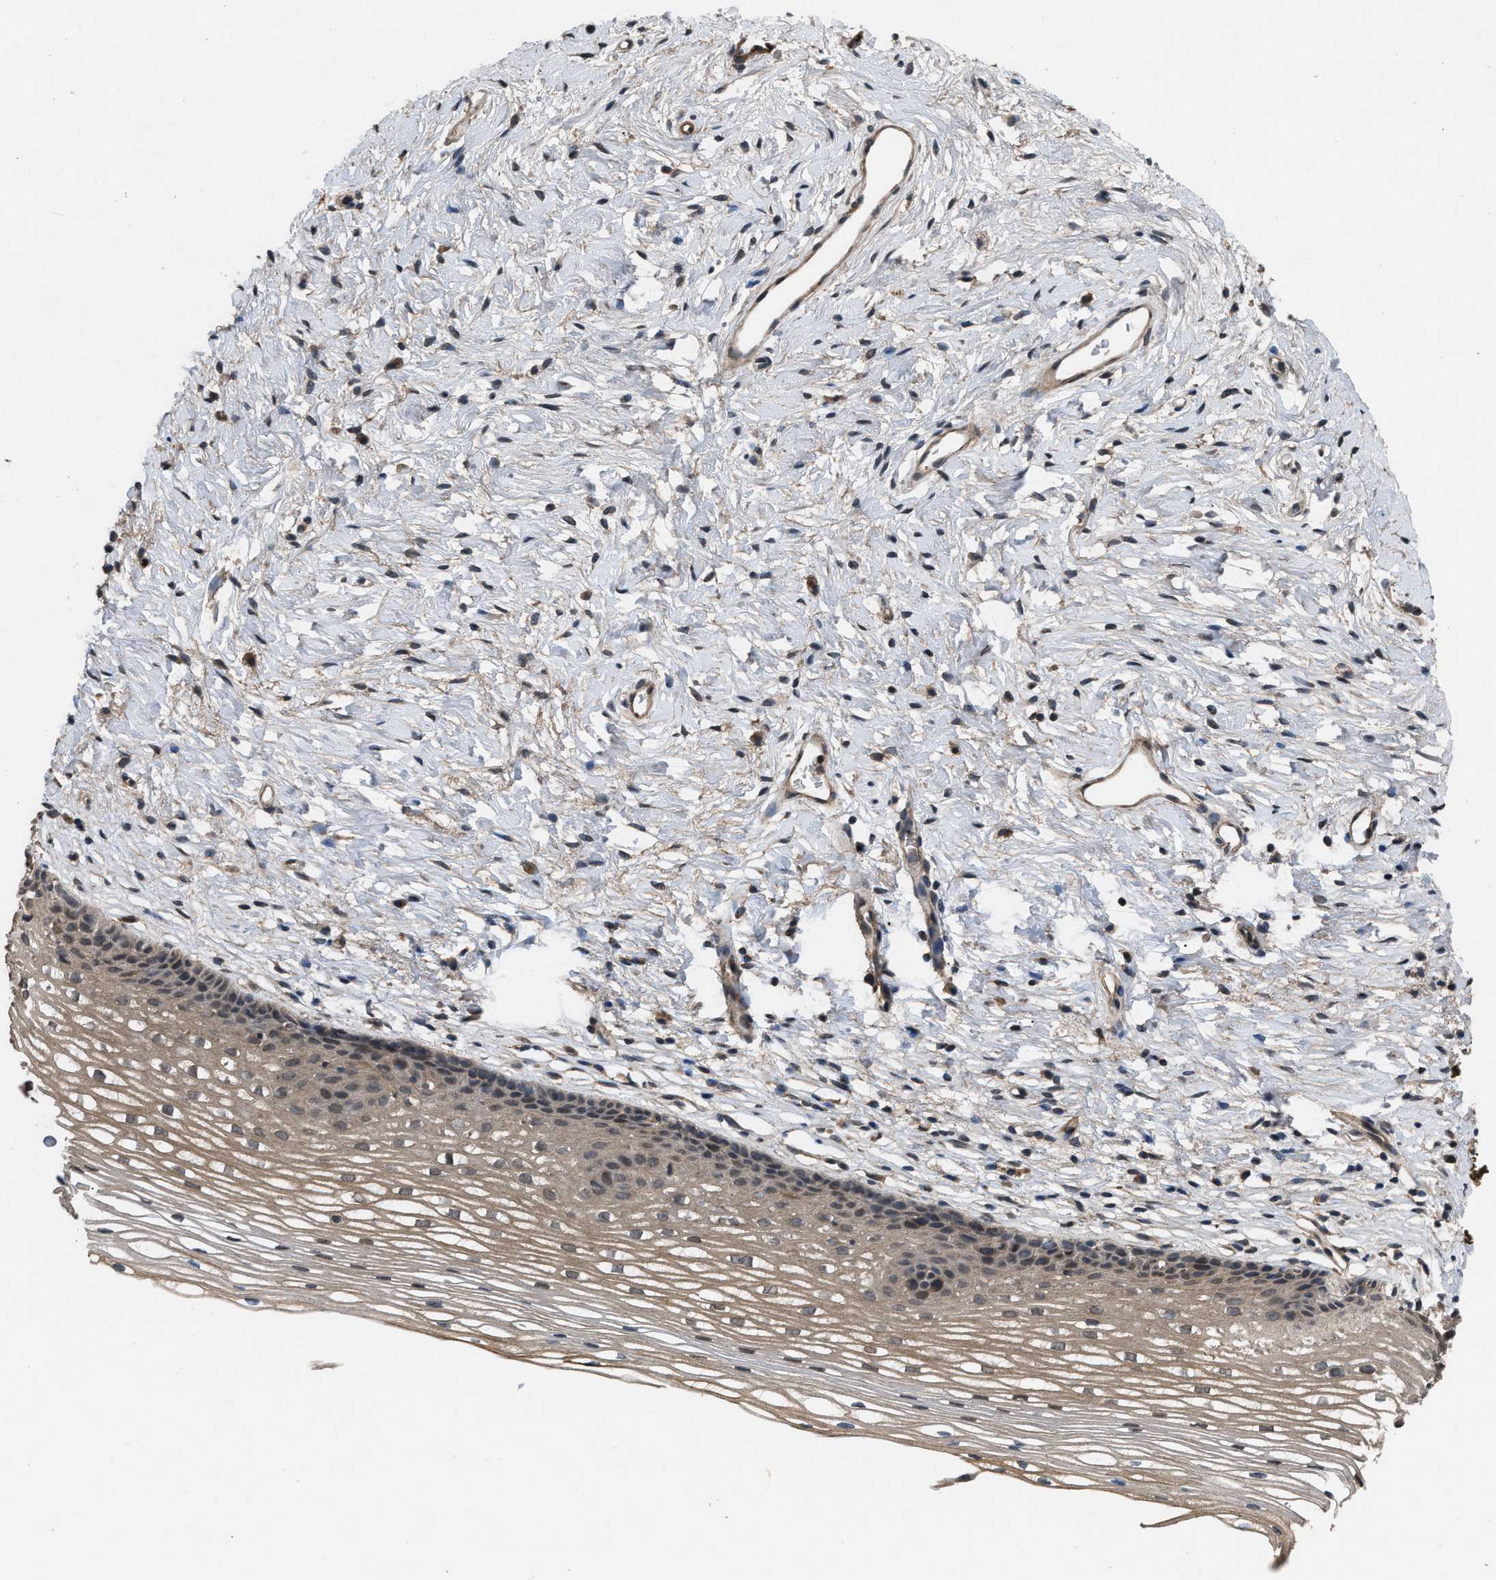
{"staining": {"intensity": "moderate", "quantity": ">75%", "location": "cytoplasmic/membranous"}, "tissue": "cervix", "cell_type": "Squamous epithelial cells", "image_type": "normal", "snomed": [{"axis": "morphology", "description": "Normal tissue, NOS"}, {"axis": "topography", "description": "Cervix"}], "caption": "Cervix stained for a protein exhibits moderate cytoplasmic/membranous positivity in squamous epithelial cells. Using DAB (brown) and hematoxylin (blue) stains, captured at high magnification using brightfield microscopy.", "gene": "UTRN", "patient": {"sex": "female", "age": 77}}